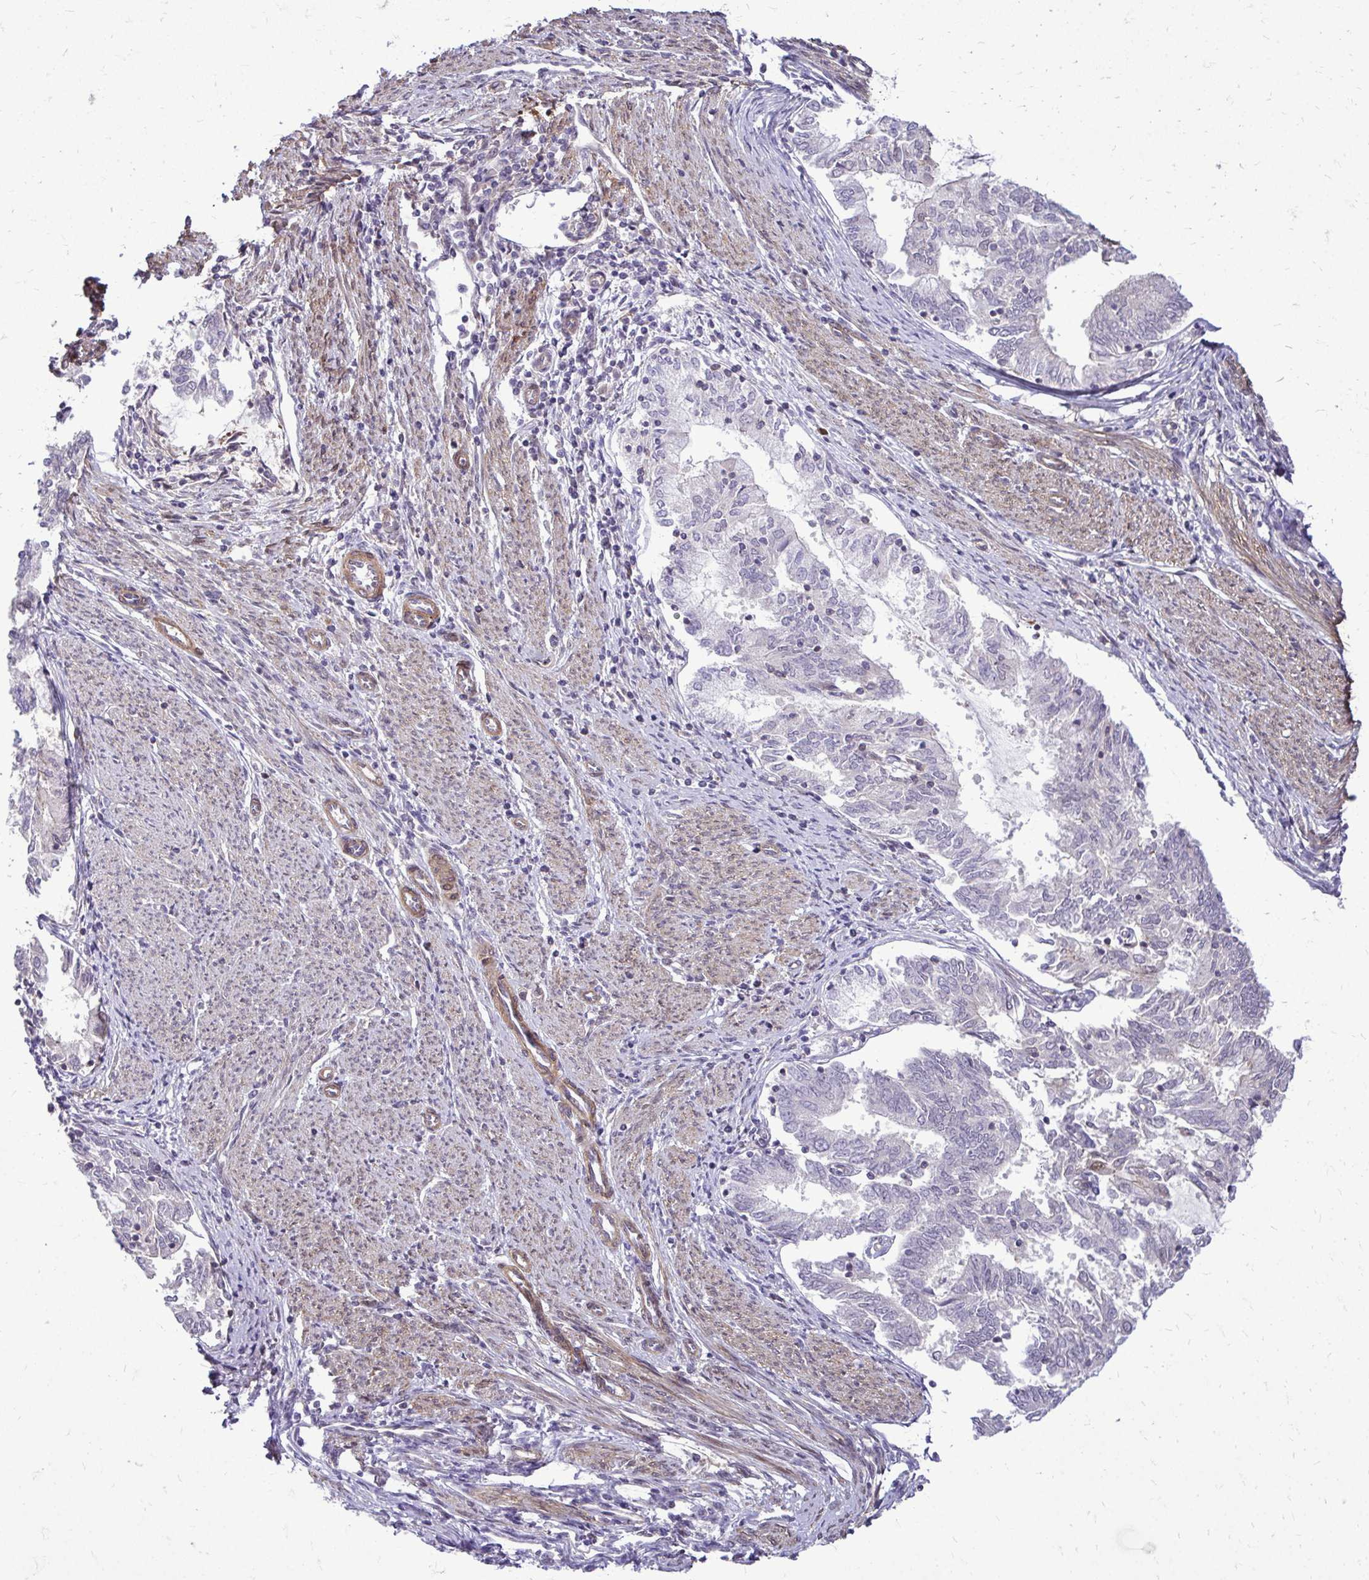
{"staining": {"intensity": "negative", "quantity": "none", "location": "none"}, "tissue": "endometrial cancer", "cell_type": "Tumor cells", "image_type": "cancer", "snomed": [{"axis": "morphology", "description": "Adenocarcinoma, NOS"}, {"axis": "topography", "description": "Endometrium"}], "caption": "Image shows no protein positivity in tumor cells of endometrial cancer (adenocarcinoma) tissue.", "gene": "TRIP6", "patient": {"sex": "female", "age": 79}}